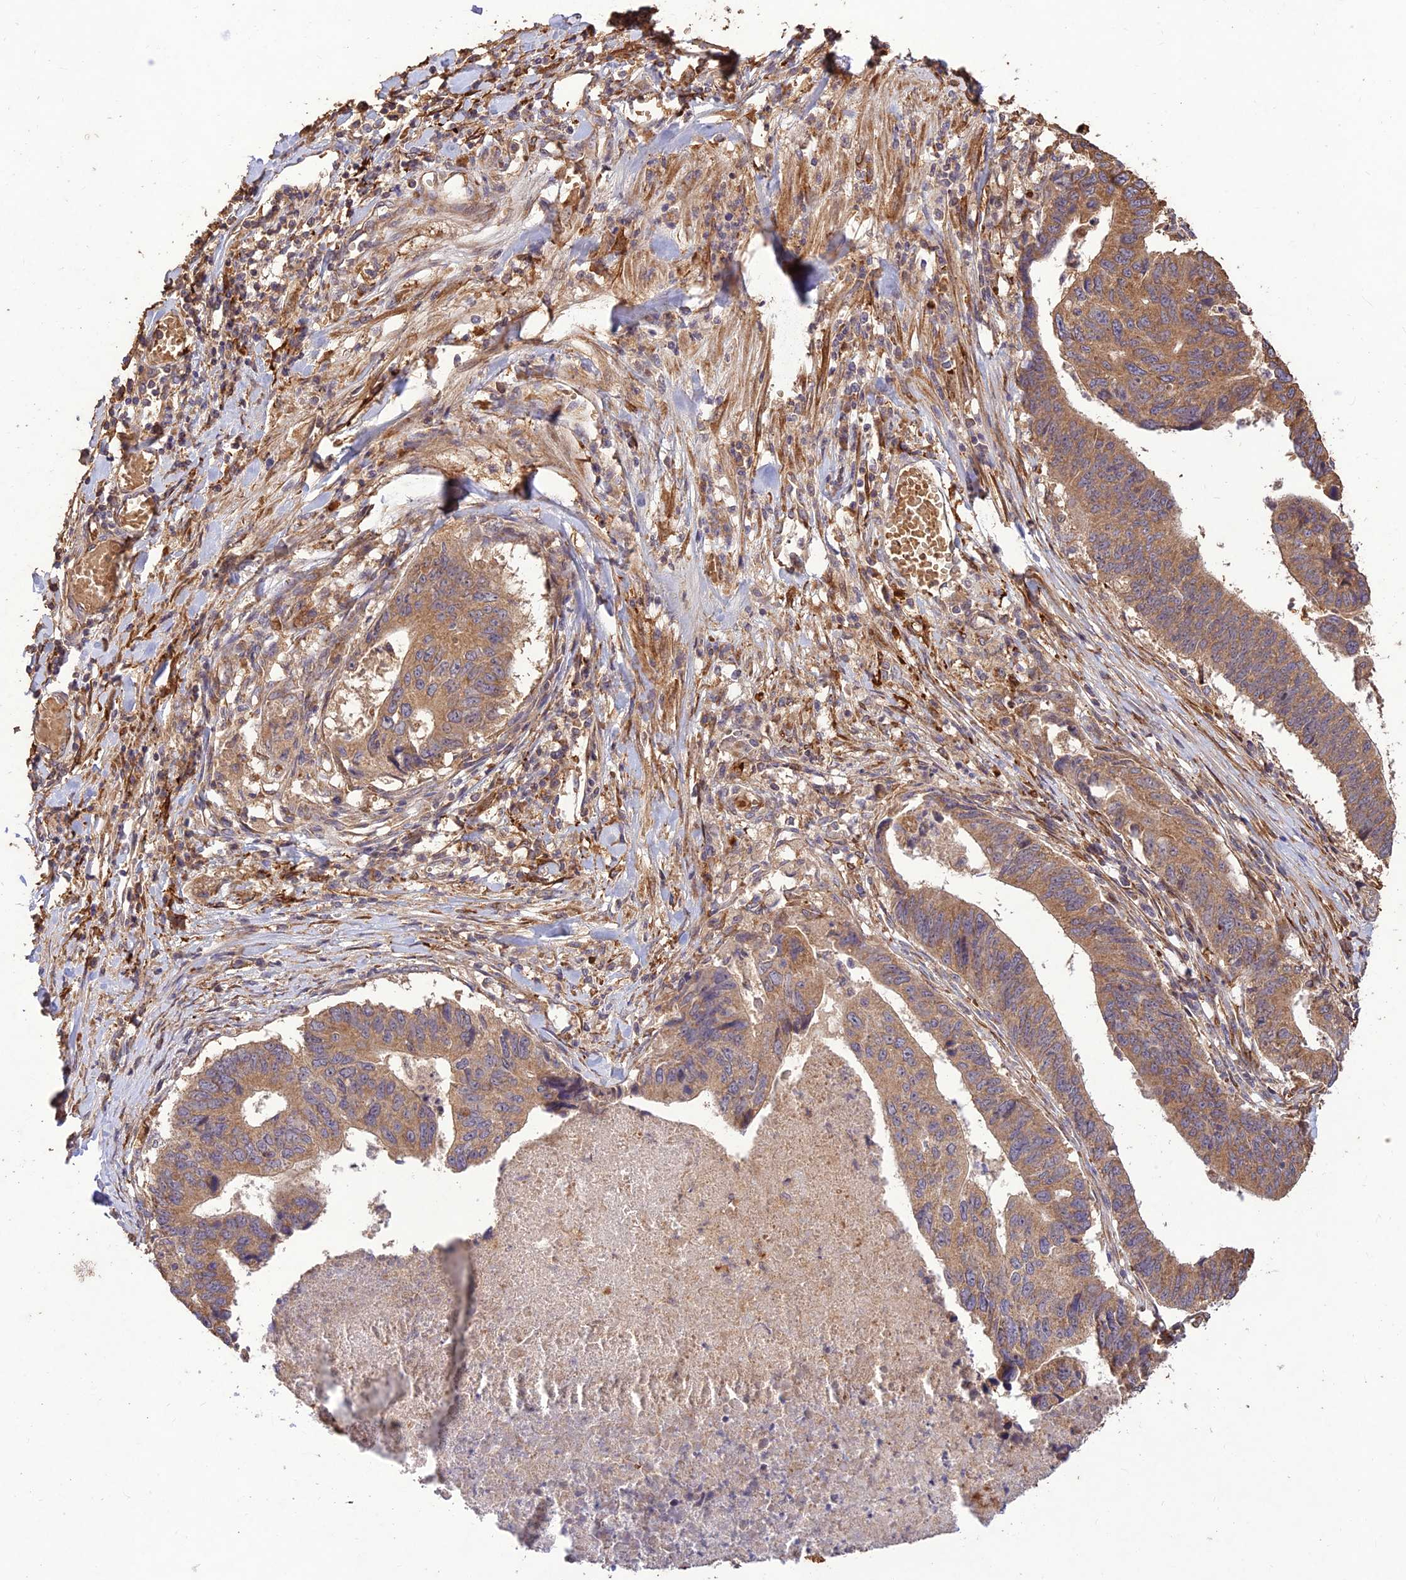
{"staining": {"intensity": "moderate", "quantity": ">75%", "location": "cytoplasmic/membranous"}, "tissue": "stomach cancer", "cell_type": "Tumor cells", "image_type": "cancer", "snomed": [{"axis": "morphology", "description": "Adenocarcinoma, NOS"}, {"axis": "topography", "description": "Stomach"}], "caption": "This is a micrograph of IHC staining of adenocarcinoma (stomach), which shows moderate positivity in the cytoplasmic/membranous of tumor cells.", "gene": "PPP1R11", "patient": {"sex": "male", "age": 59}}